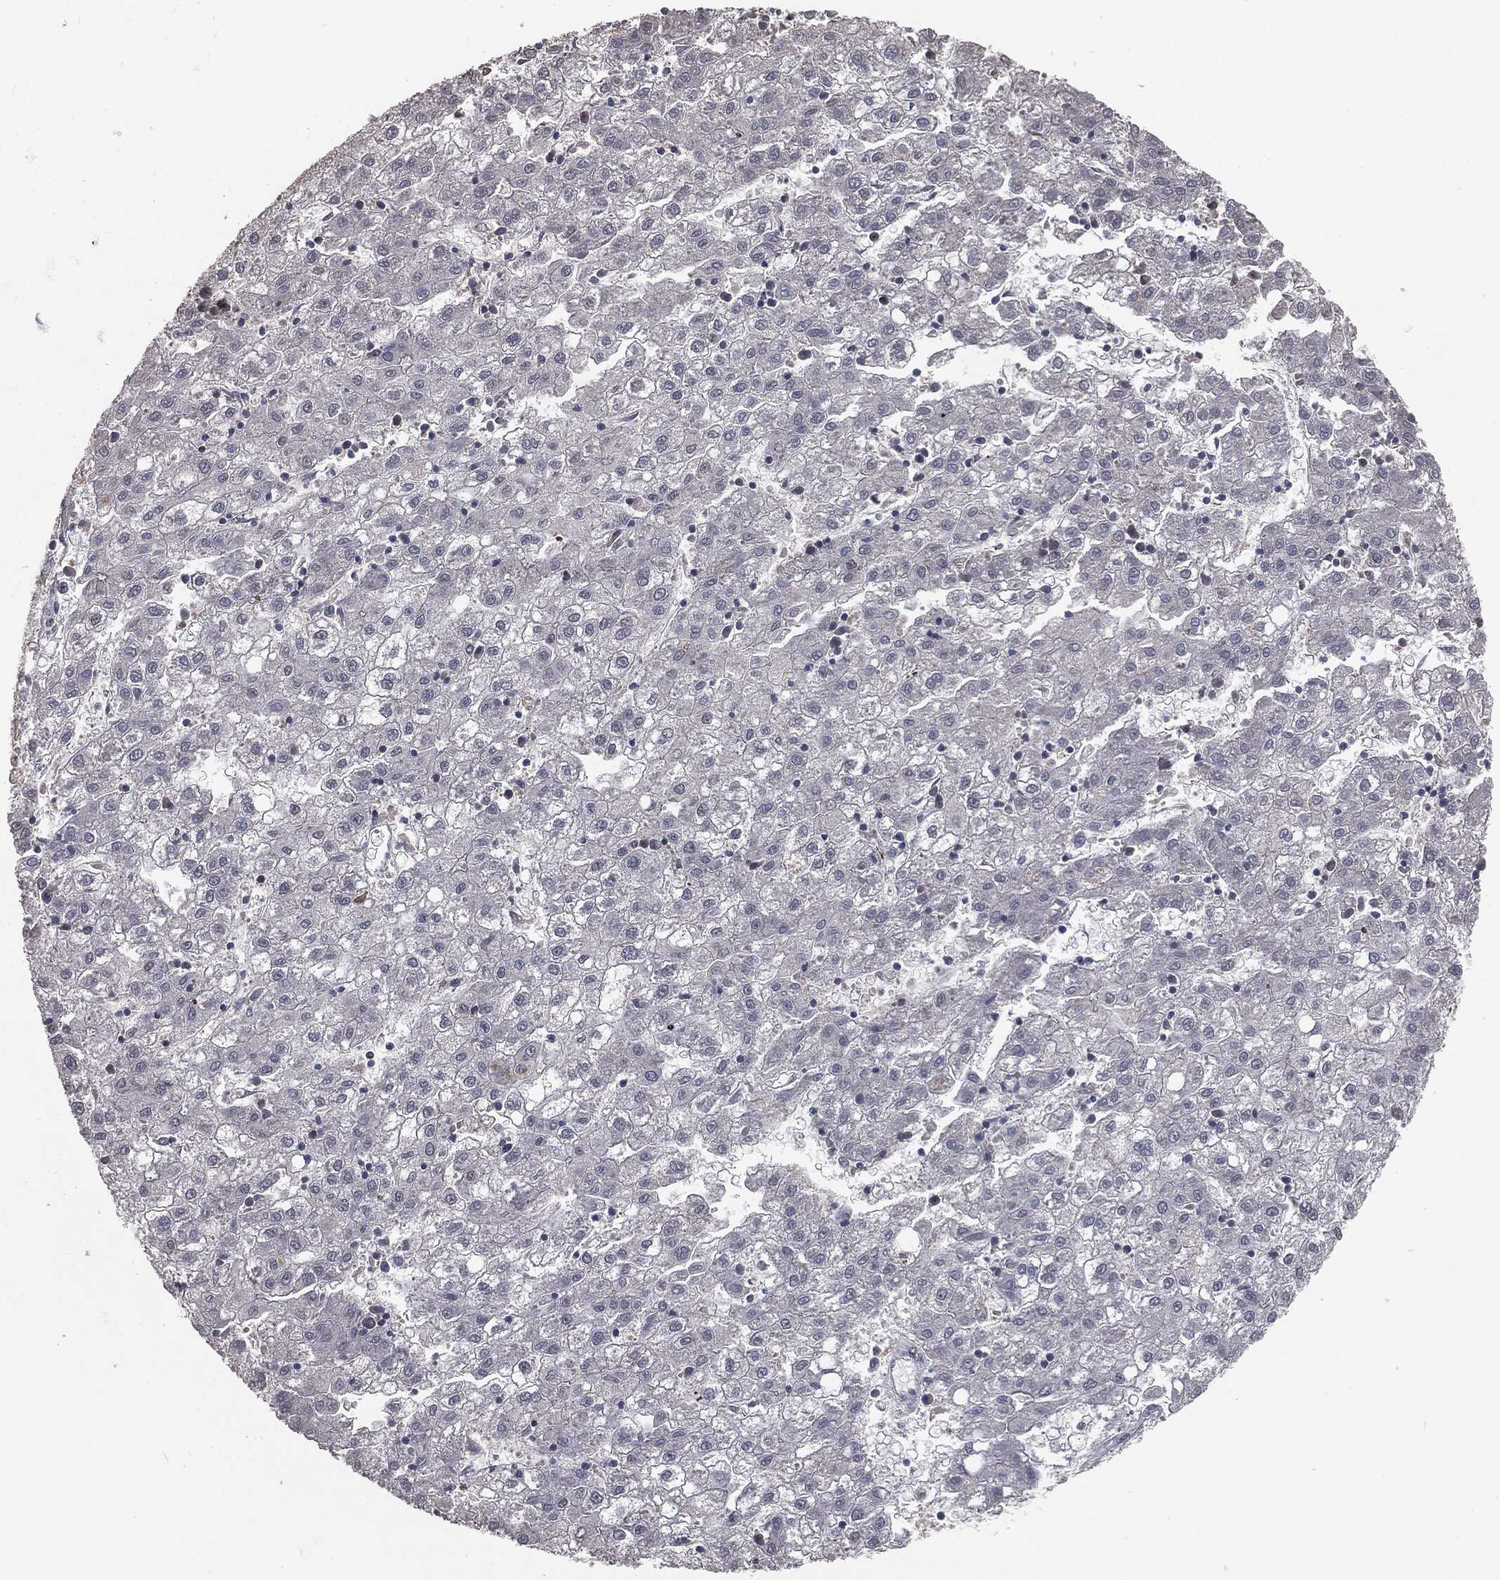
{"staining": {"intensity": "negative", "quantity": "none", "location": "none"}, "tissue": "liver cancer", "cell_type": "Tumor cells", "image_type": "cancer", "snomed": [{"axis": "morphology", "description": "Carcinoma, Hepatocellular, NOS"}, {"axis": "topography", "description": "Liver"}], "caption": "The immunohistochemistry photomicrograph has no significant staining in tumor cells of liver hepatocellular carcinoma tissue. Nuclei are stained in blue.", "gene": "FBXO7", "patient": {"sex": "male", "age": 72}}